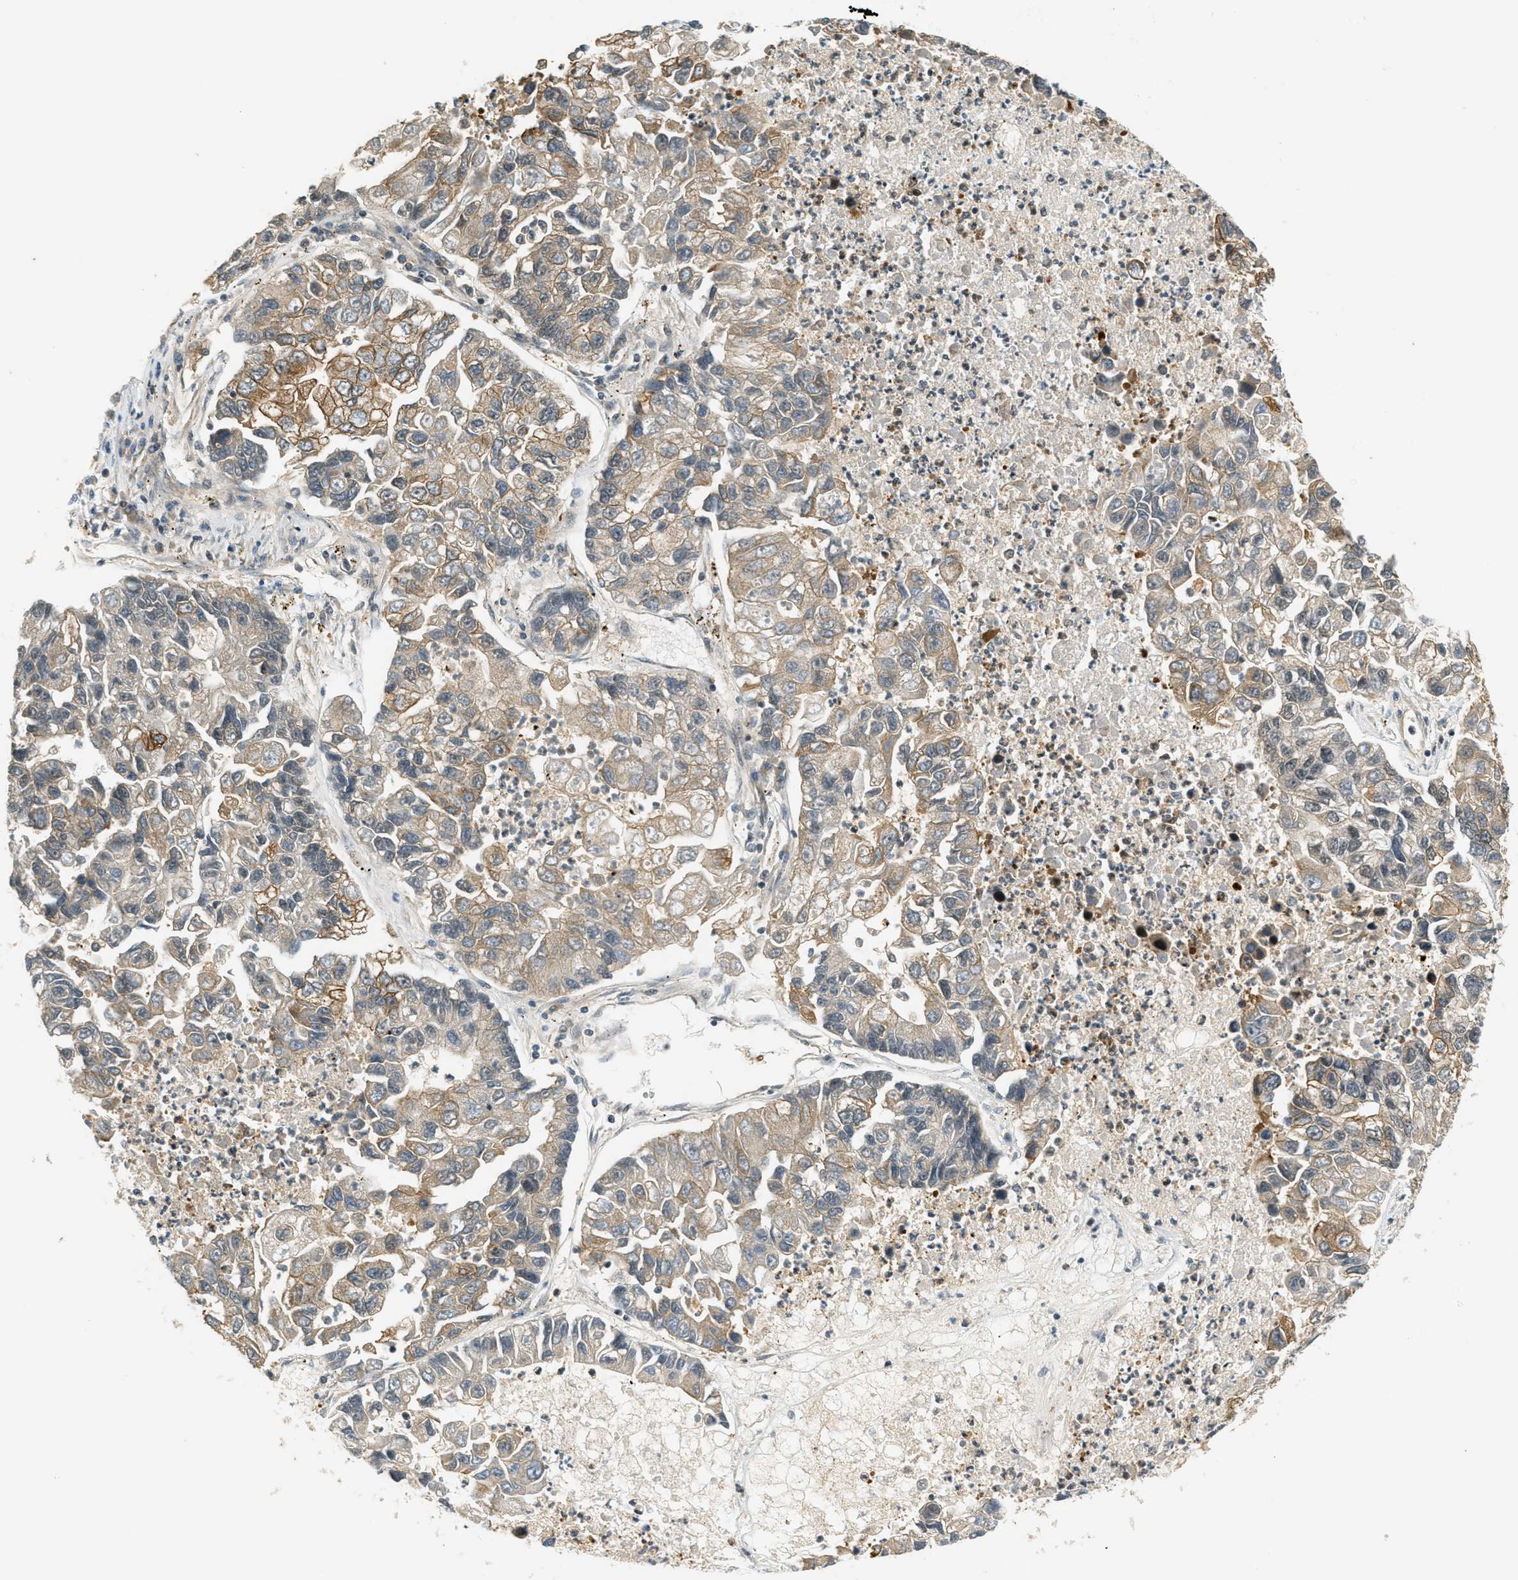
{"staining": {"intensity": "moderate", "quantity": "25%-75%", "location": "cytoplasmic/membranous"}, "tissue": "lung cancer", "cell_type": "Tumor cells", "image_type": "cancer", "snomed": [{"axis": "morphology", "description": "Adenocarcinoma, NOS"}, {"axis": "topography", "description": "Lung"}], "caption": "Lung cancer (adenocarcinoma) stained with DAB immunohistochemistry exhibits medium levels of moderate cytoplasmic/membranous positivity in about 25%-75% of tumor cells.", "gene": "FOXM1", "patient": {"sex": "female", "age": 51}}